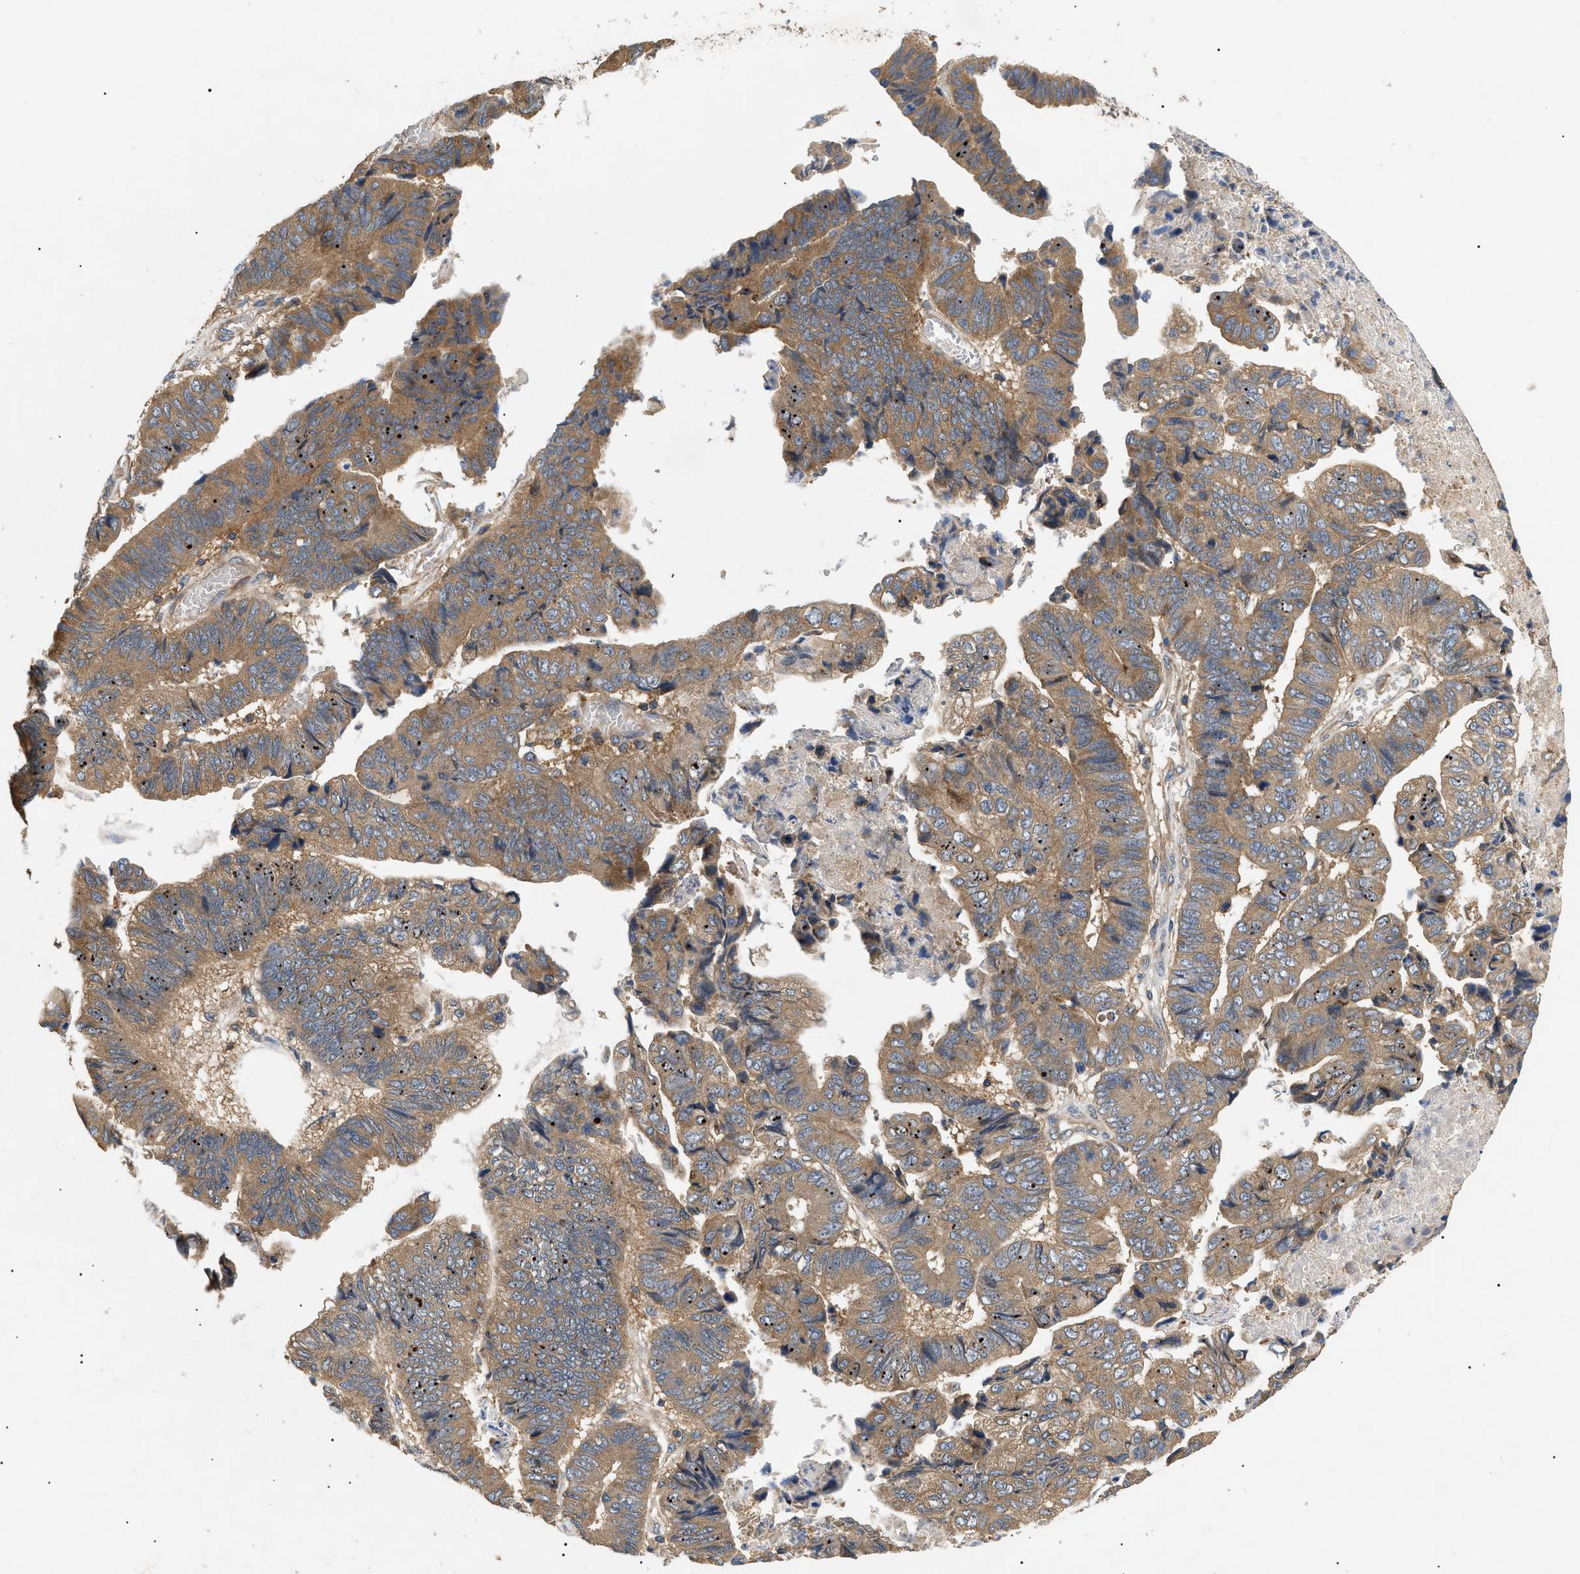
{"staining": {"intensity": "moderate", "quantity": ">75%", "location": "cytoplasmic/membranous"}, "tissue": "stomach cancer", "cell_type": "Tumor cells", "image_type": "cancer", "snomed": [{"axis": "morphology", "description": "Adenocarcinoma, NOS"}, {"axis": "topography", "description": "Stomach, lower"}], "caption": "Stomach cancer was stained to show a protein in brown. There is medium levels of moderate cytoplasmic/membranous expression in about >75% of tumor cells. (IHC, brightfield microscopy, high magnification).", "gene": "PPM1B", "patient": {"sex": "male", "age": 77}}